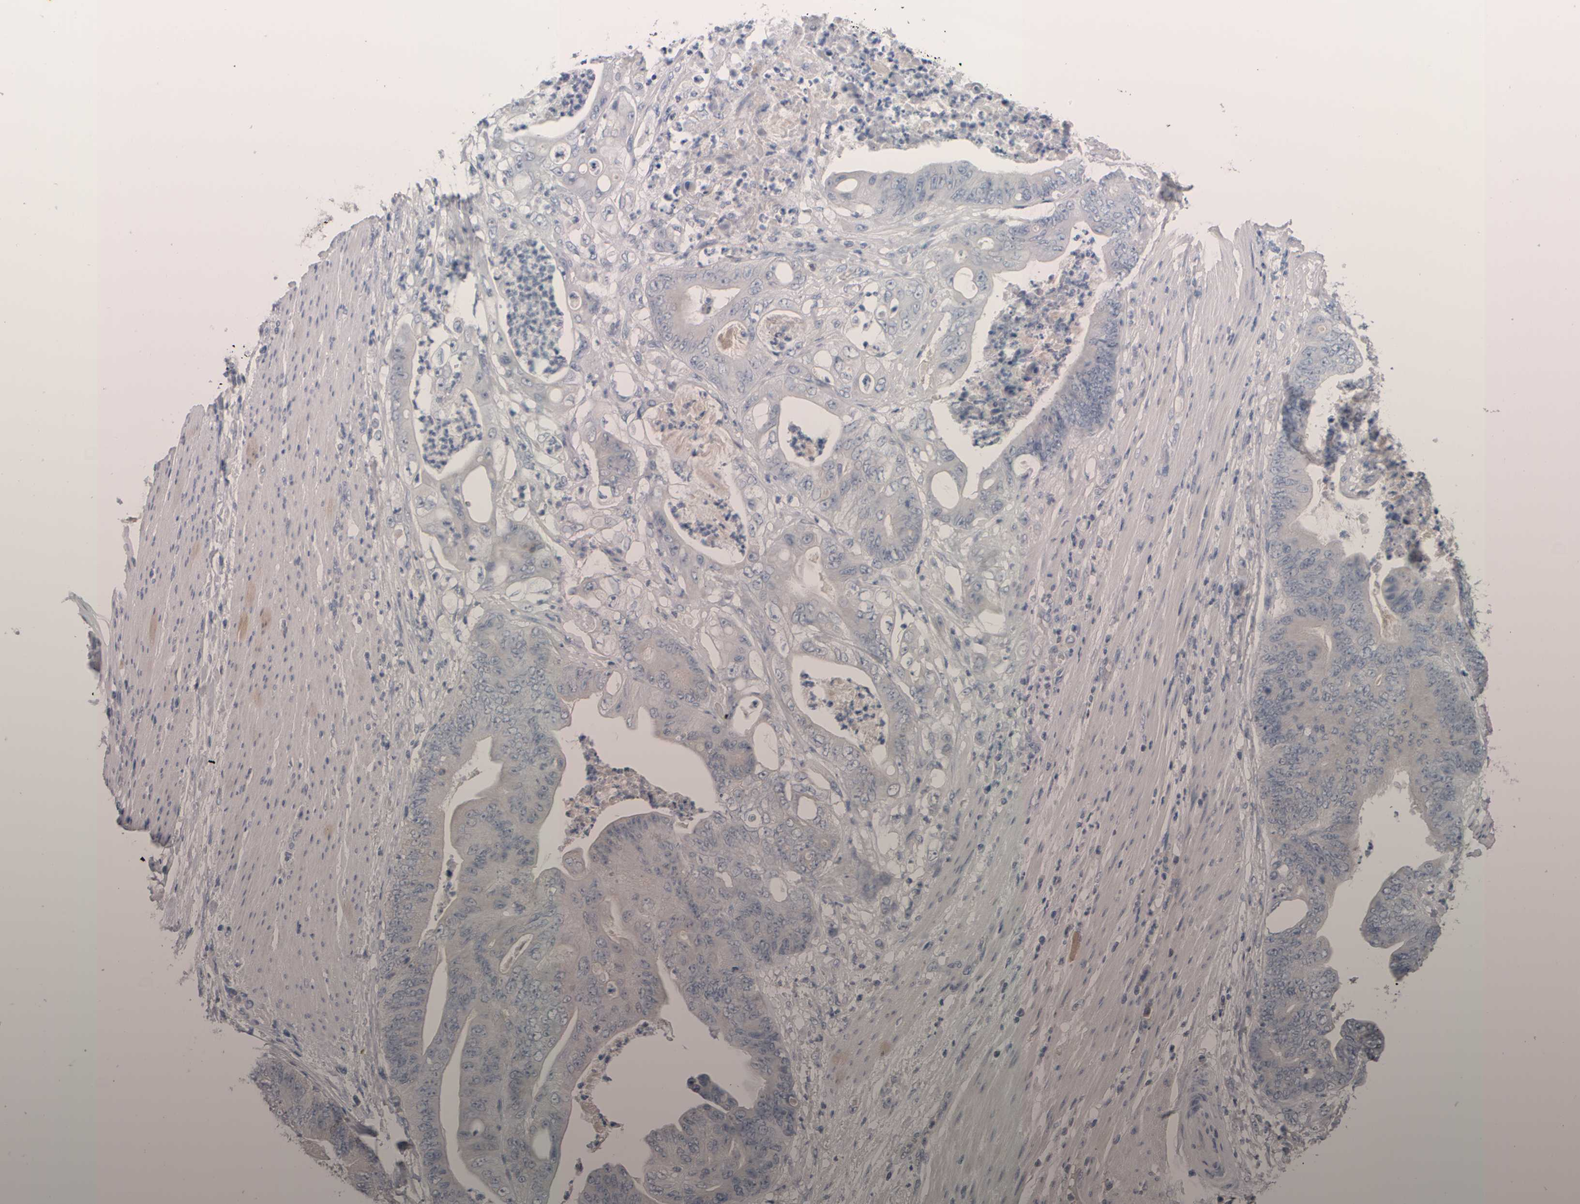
{"staining": {"intensity": "negative", "quantity": "none", "location": "none"}, "tissue": "stomach cancer", "cell_type": "Tumor cells", "image_type": "cancer", "snomed": [{"axis": "morphology", "description": "Adenocarcinoma, NOS"}, {"axis": "topography", "description": "Stomach"}], "caption": "The histopathology image demonstrates no significant expression in tumor cells of adenocarcinoma (stomach).", "gene": "EPHX2", "patient": {"sex": "female", "age": 73}}